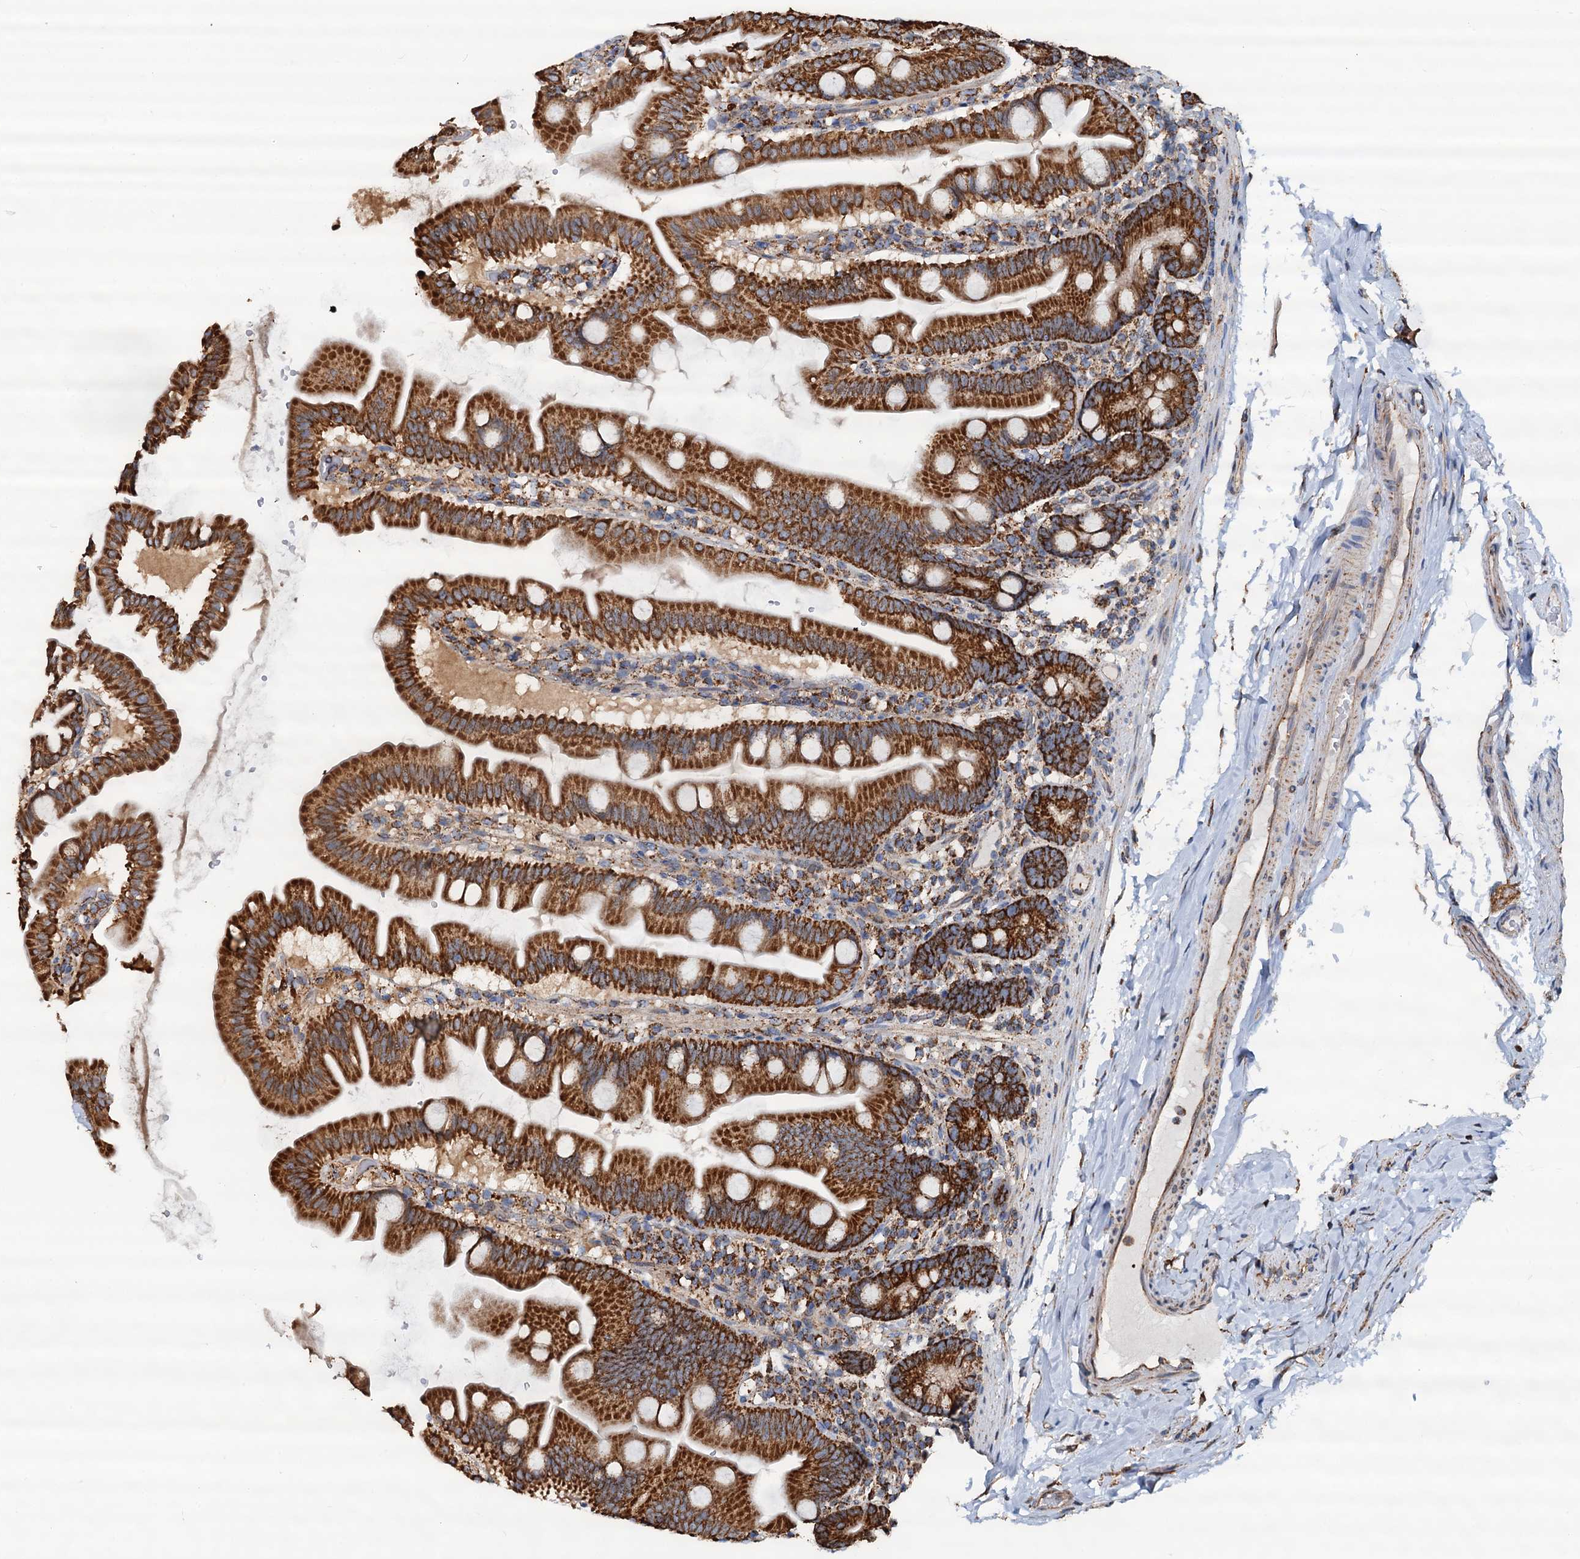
{"staining": {"intensity": "strong", "quantity": ">75%", "location": "cytoplasmic/membranous"}, "tissue": "small intestine", "cell_type": "Glandular cells", "image_type": "normal", "snomed": [{"axis": "morphology", "description": "Normal tissue, NOS"}, {"axis": "topography", "description": "Small intestine"}], "caption": "Small intestine stained with DAB (3,3'-diaminobenzidine) IHC exhibits high levels of strong cytoplasmic/membranous positivity in approximately >75% of glandular cells.", "gene": "AAGAB", "patient": {"sex": "female", "age": 68}}